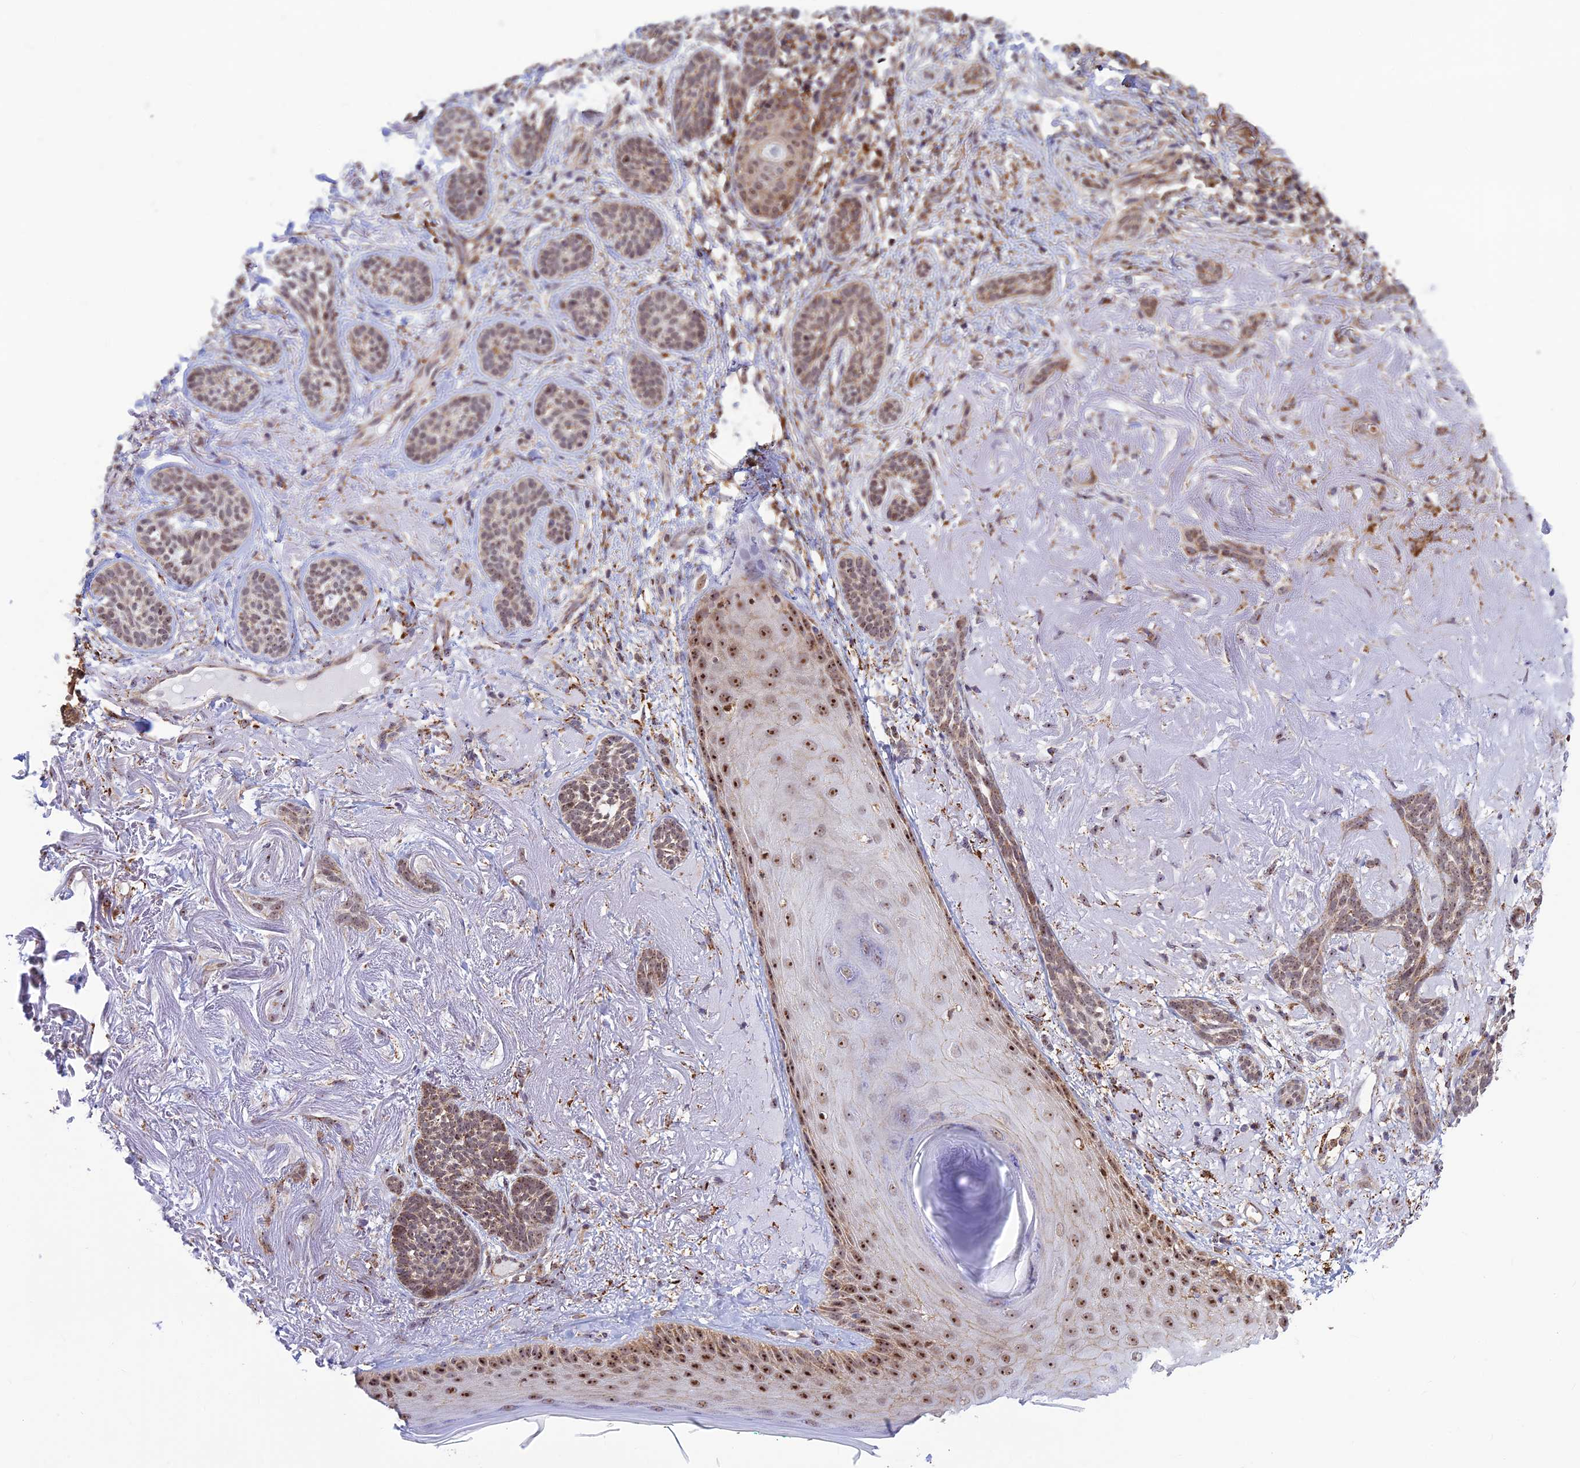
{"staining": {"intensity": "weak", "quantity": "25%-75%", "location": "cytoplasmic/membranous,nuclear"}, "tissue": "skin cancer", "cell_type": "Tumor cells", "image_type": "cancer", "snomed": [{"axis": "morphology", "description": "Basal cell carcinoma"}, {"axis": "topography", "description": "Skin"}], "caption": "DAB (3,3'-diaminobenzidine) immunohistochemical staining of skin basal cell carcinoma displays weak cytoplasmic/membranous and nuclear protein positivity in approximately 25%-75% of tumor cells. (brown staining indicates protein expression, while blue staining denotes nuclei).", "gene": "POLR1G", "patient": {"sex": "male", "age": 71}}